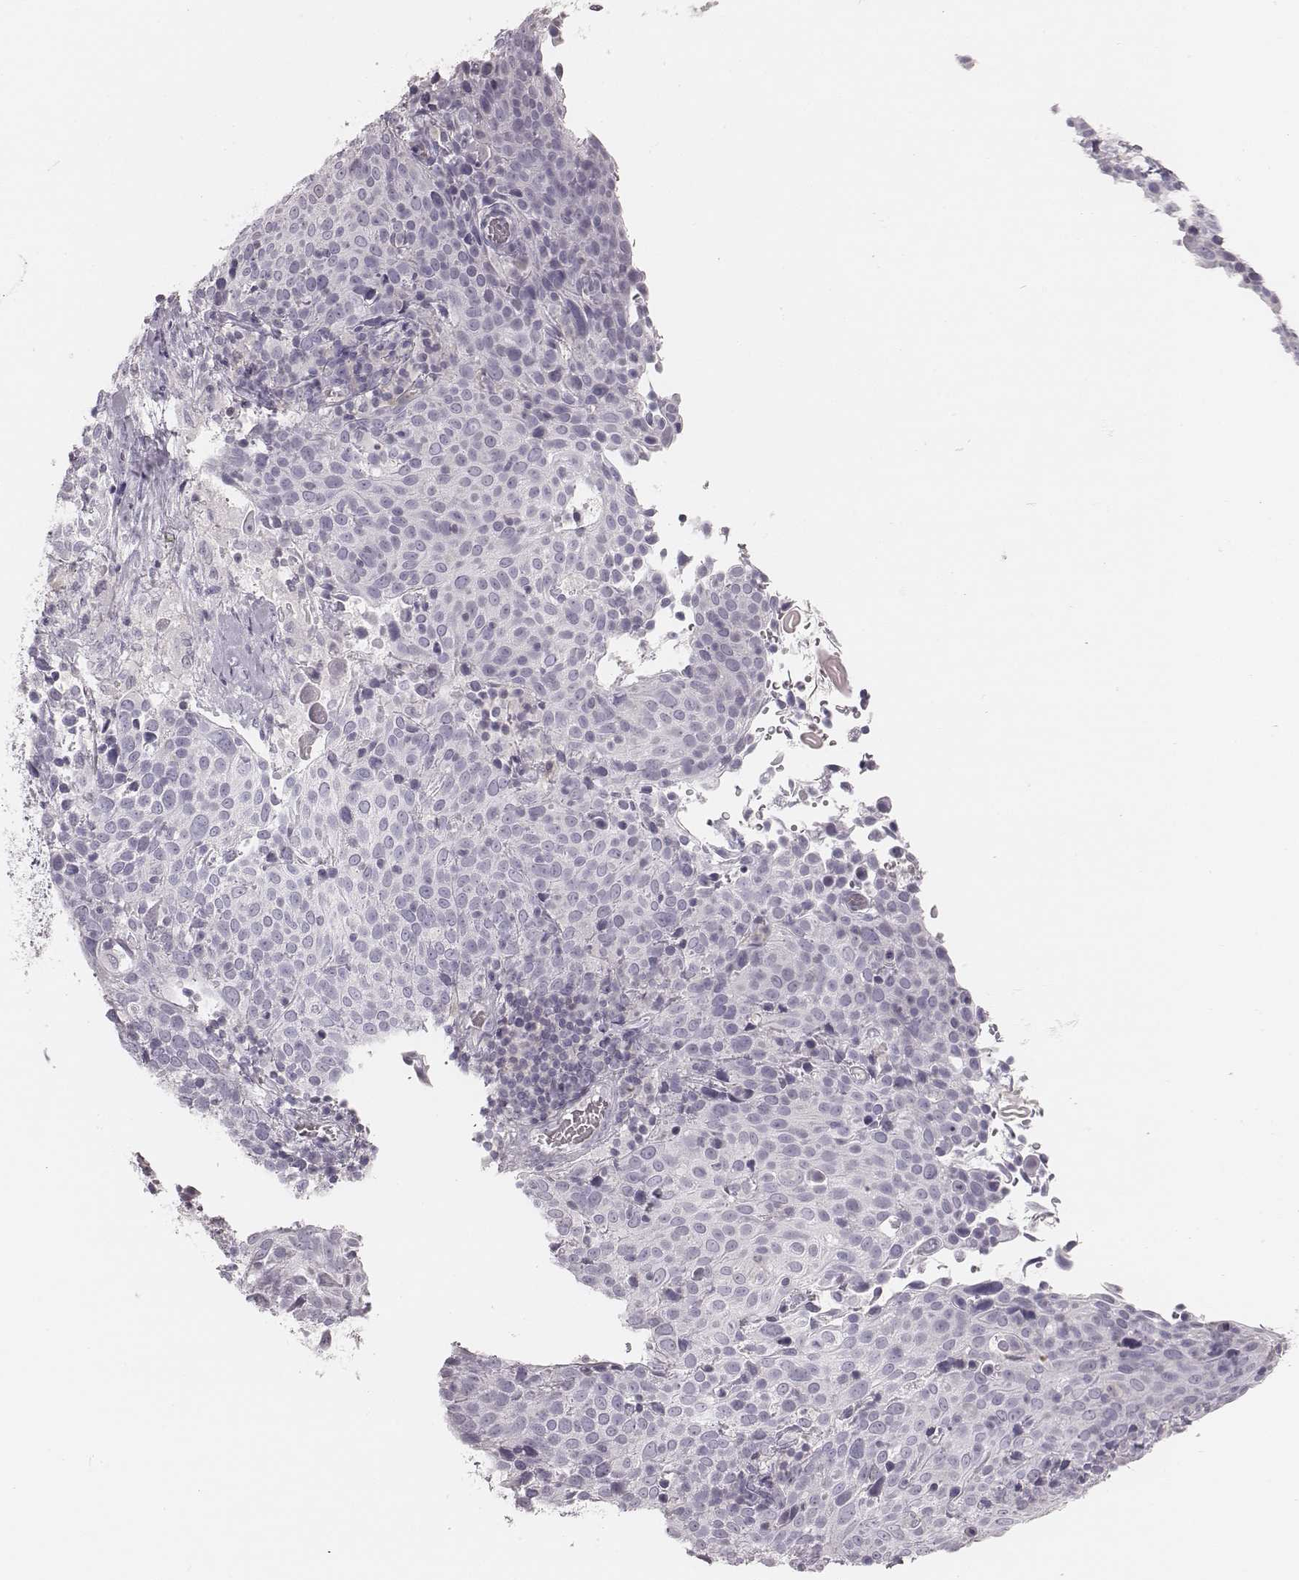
{"staining": {"intensity": "negative", "quantity": "none", "location": "none"}, "tissue": "cervical cancer", "cell_type": "Tumor cells", "image_type": "cancer", "snomed": [{"axis": "morphology", "description": "Squamous cell carcinoma, NOS"}, {"axis": "topography", "description": "Cervix"}], "caption": "High magnification brightfield microscopy of cervical squamous cell carcinoma stained with DAB (brown) and counterstained with hematoxylin (blue): tumor cells show no significant staining. (DAB (3,3'-diaminobenzidine) immunohistochemistry visualized using brightfield microscopy, high magnification).", "gene": "ZNF365", "patient": {"sex": "female", "age": 61}}